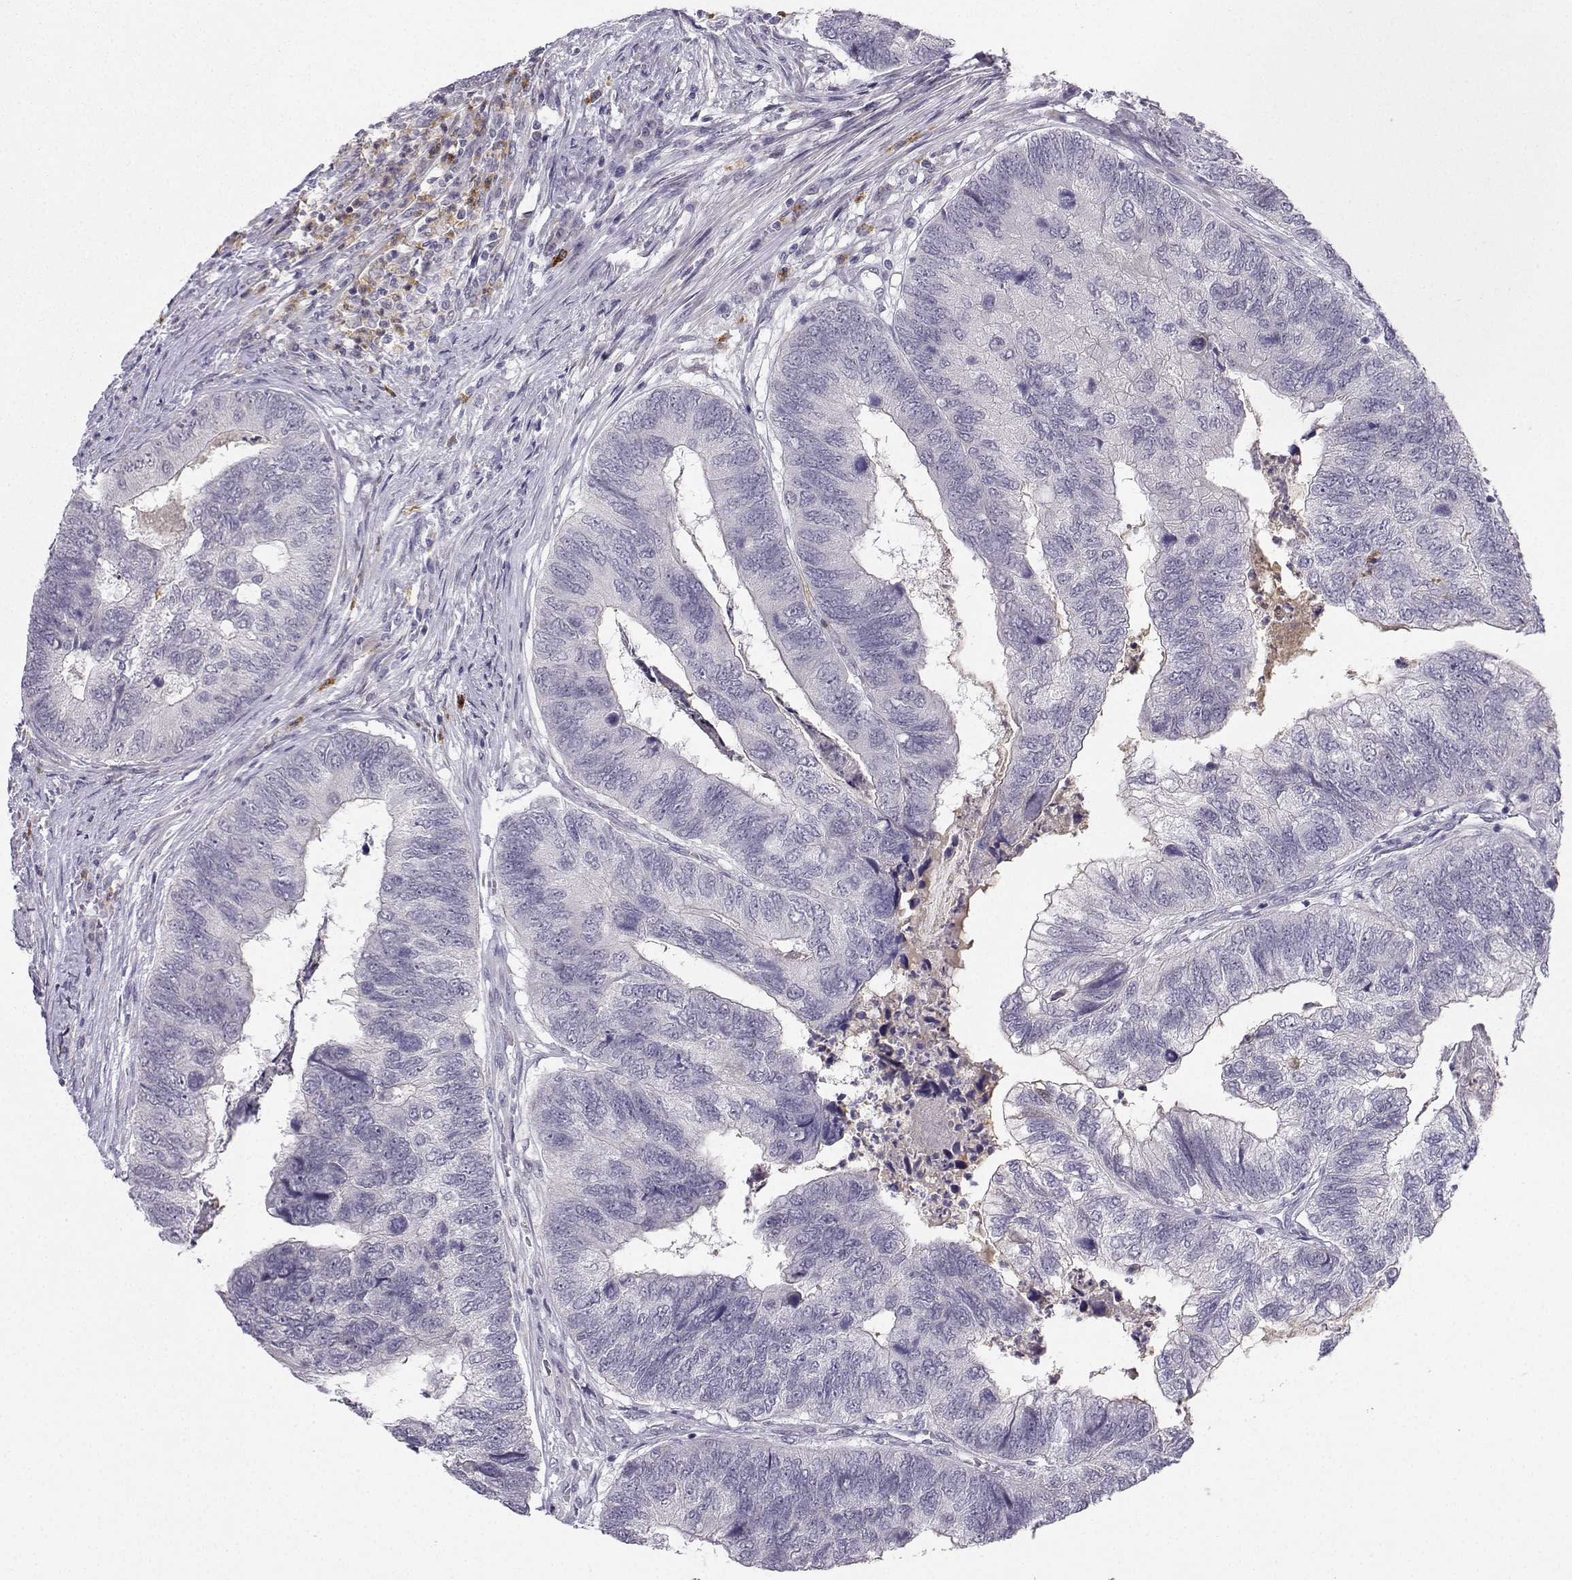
{"staining": {"intensity": "negative", "quantity": "none", "location": "none"}, "tissue": "colorectal cancer", "cell_type": "Tumor cells", "image_type": "cancer", "snomed": [{"axis": "morphology", "description": "Adenocarcinoma, NOS"}, {"axis": "topography", "description": "Colon"}], "caption": "DAB immunohistochemical staining of human colorectal adenocarcinoma demonstrates no significant staining in tumor cells.", "gene": "CALY", "patient": {"sex": "female", "age": 67}}